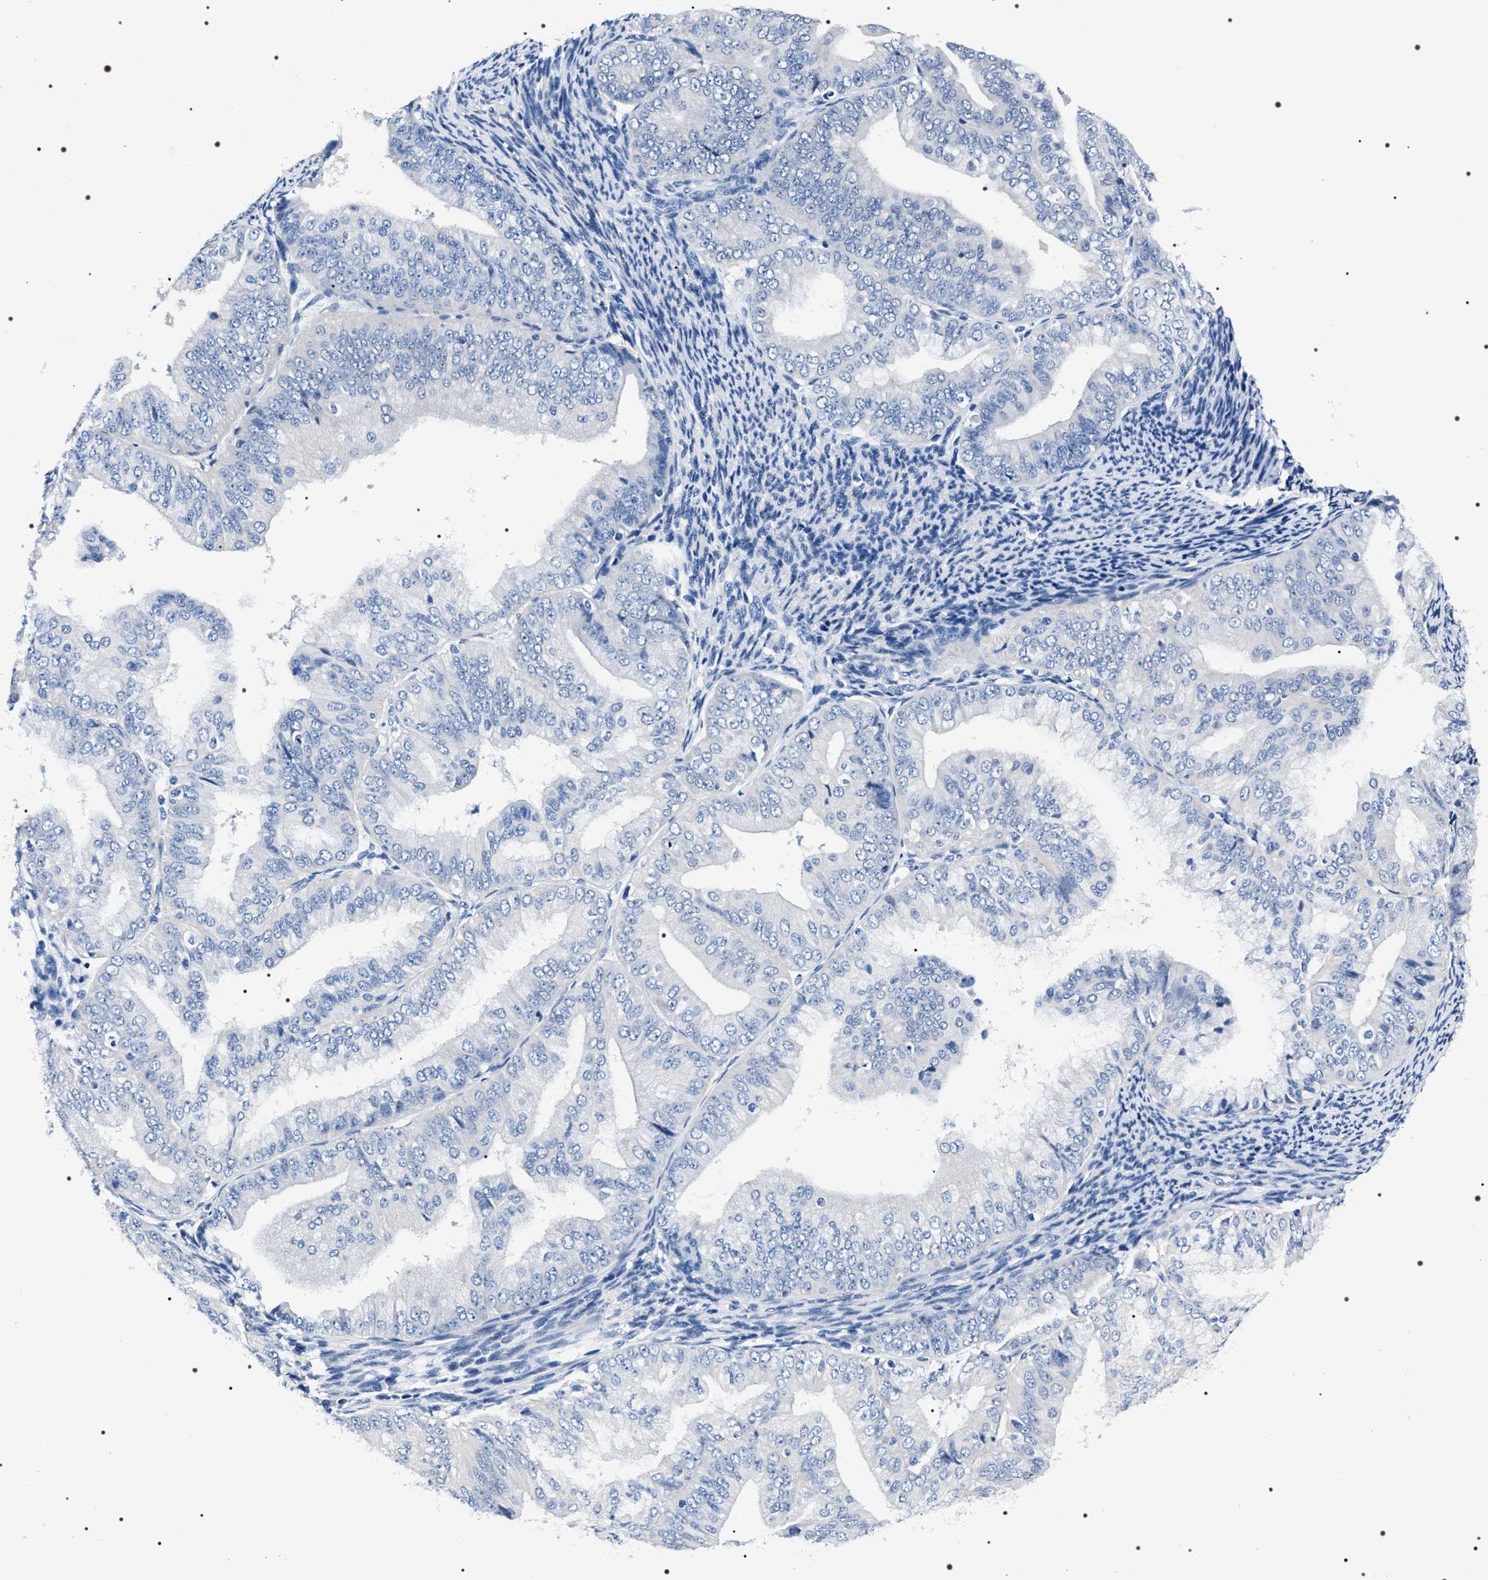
{"staining": {"intensity": "negative", "quantity": "none", "location": "none"}, "tissue": "endometrial cancer", "cell_type": "Tumor cells", "image_type": "cancer", "snomed": [{"axis": "morphology", "description": "Adenocarcinoma, NOS"}, {"axis": "topography", "description": "Endometrium"}], "caption": "Immunohistochemistry micrograph of neoplastic tissue: human endometrial adenocarcinoma stained with DAB (3,3'-diaminobenzidine) shows no significant protein expression in tumor cells.", "gene": "ADH4", "patient": {"sex": "female", "age": 63}}